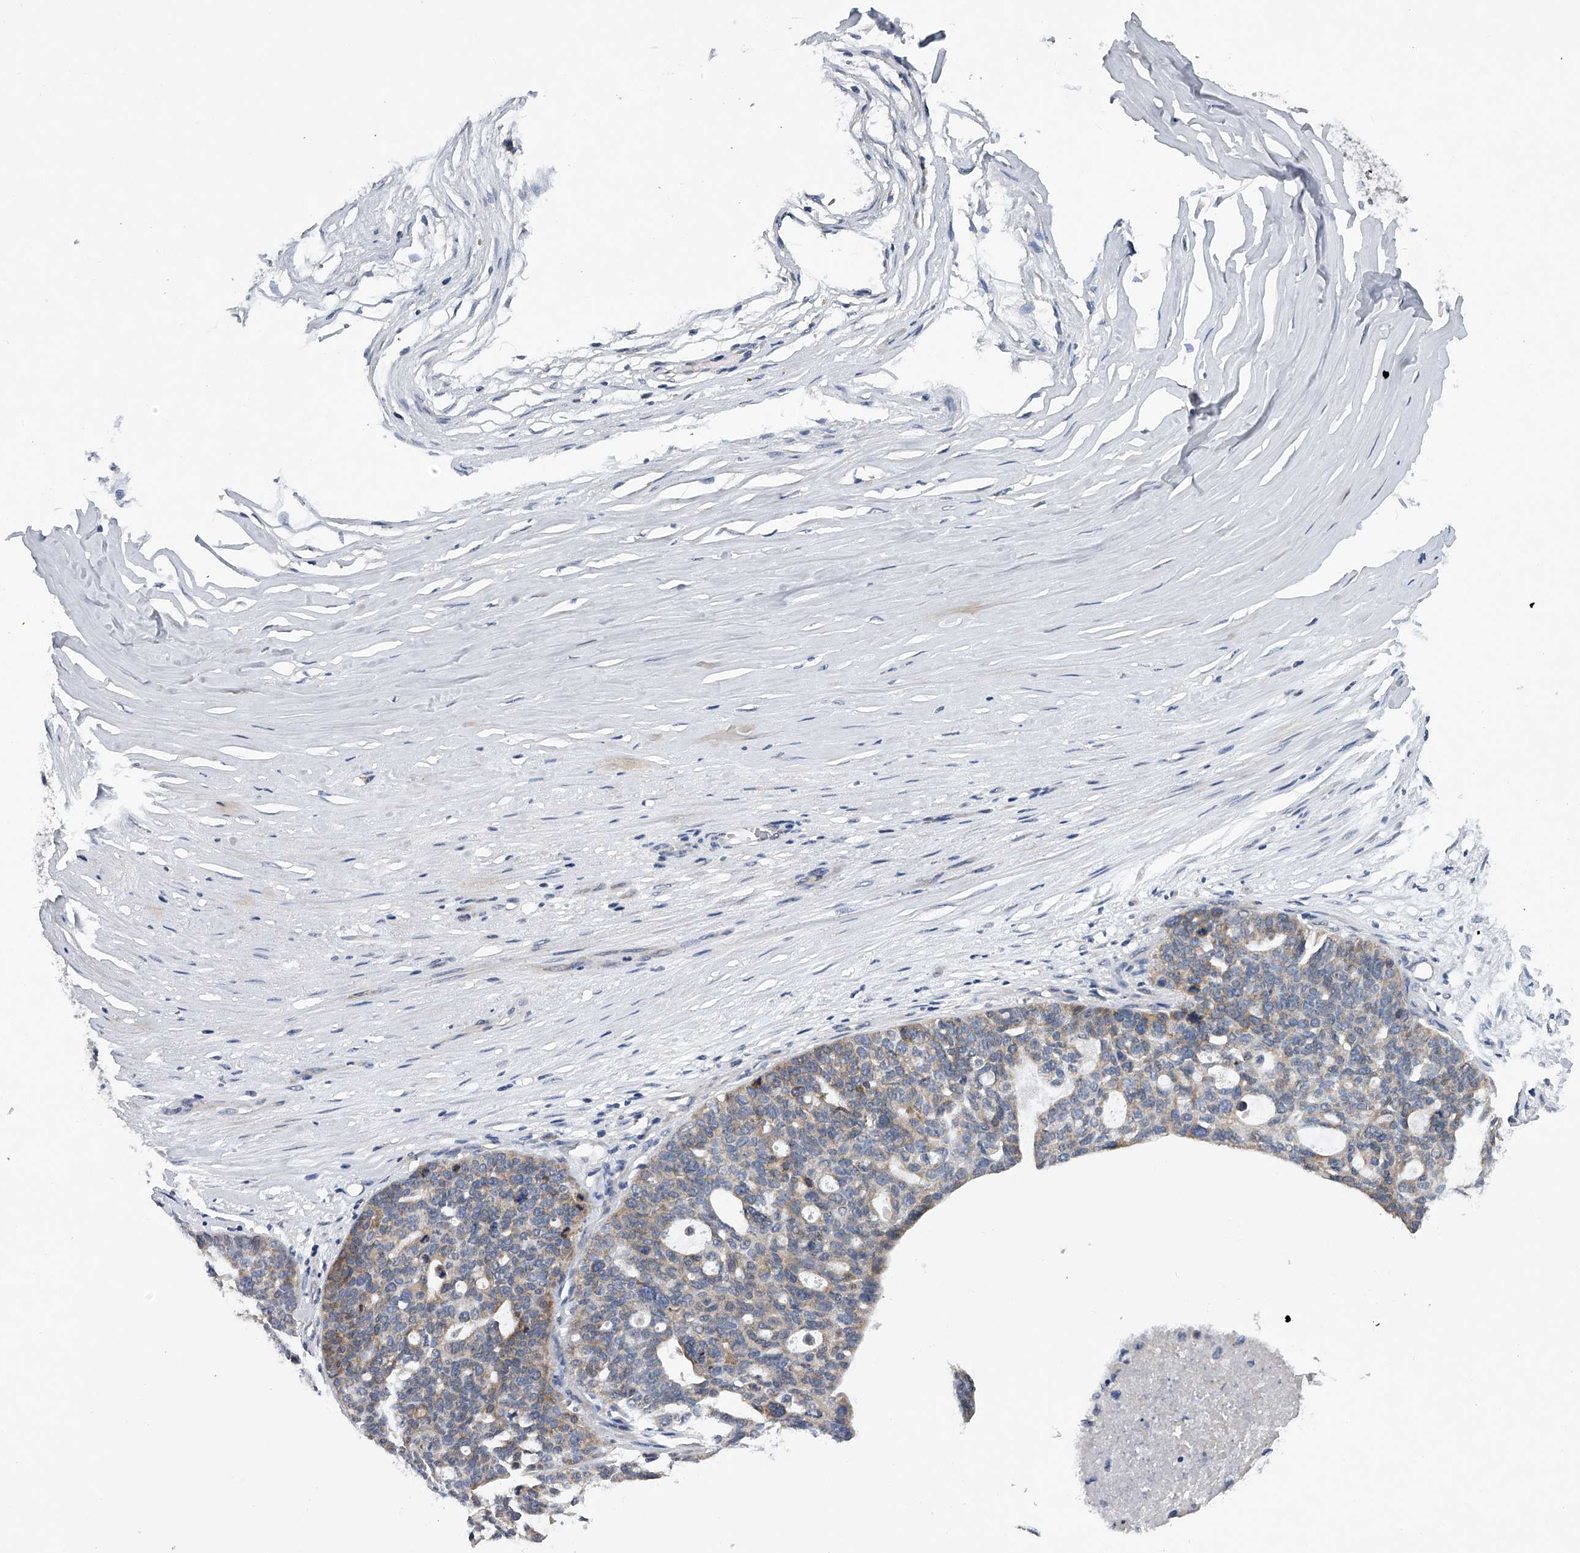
{"staining": {"intensity": "weak", "quantity": "<25%", "location": "cytoplasmic/membranous"}, "tissue": "ovarian cancer", "cell_type": "Tumor cells", "image_type": "cancer", "snomed": [{"axis": "morphology", "description": "Cystadenocarcinoma, serous, NOS"}, {"axis": "topography", "description": "Ovary"}], "caption": "Immunohistochemical staining of ovarian cancer (serous cystadenocarcinoma) demonstrates no significant staining in tumor cells.", "gene": "RNF5", "patient": {"sex": "female", "age": 59}}